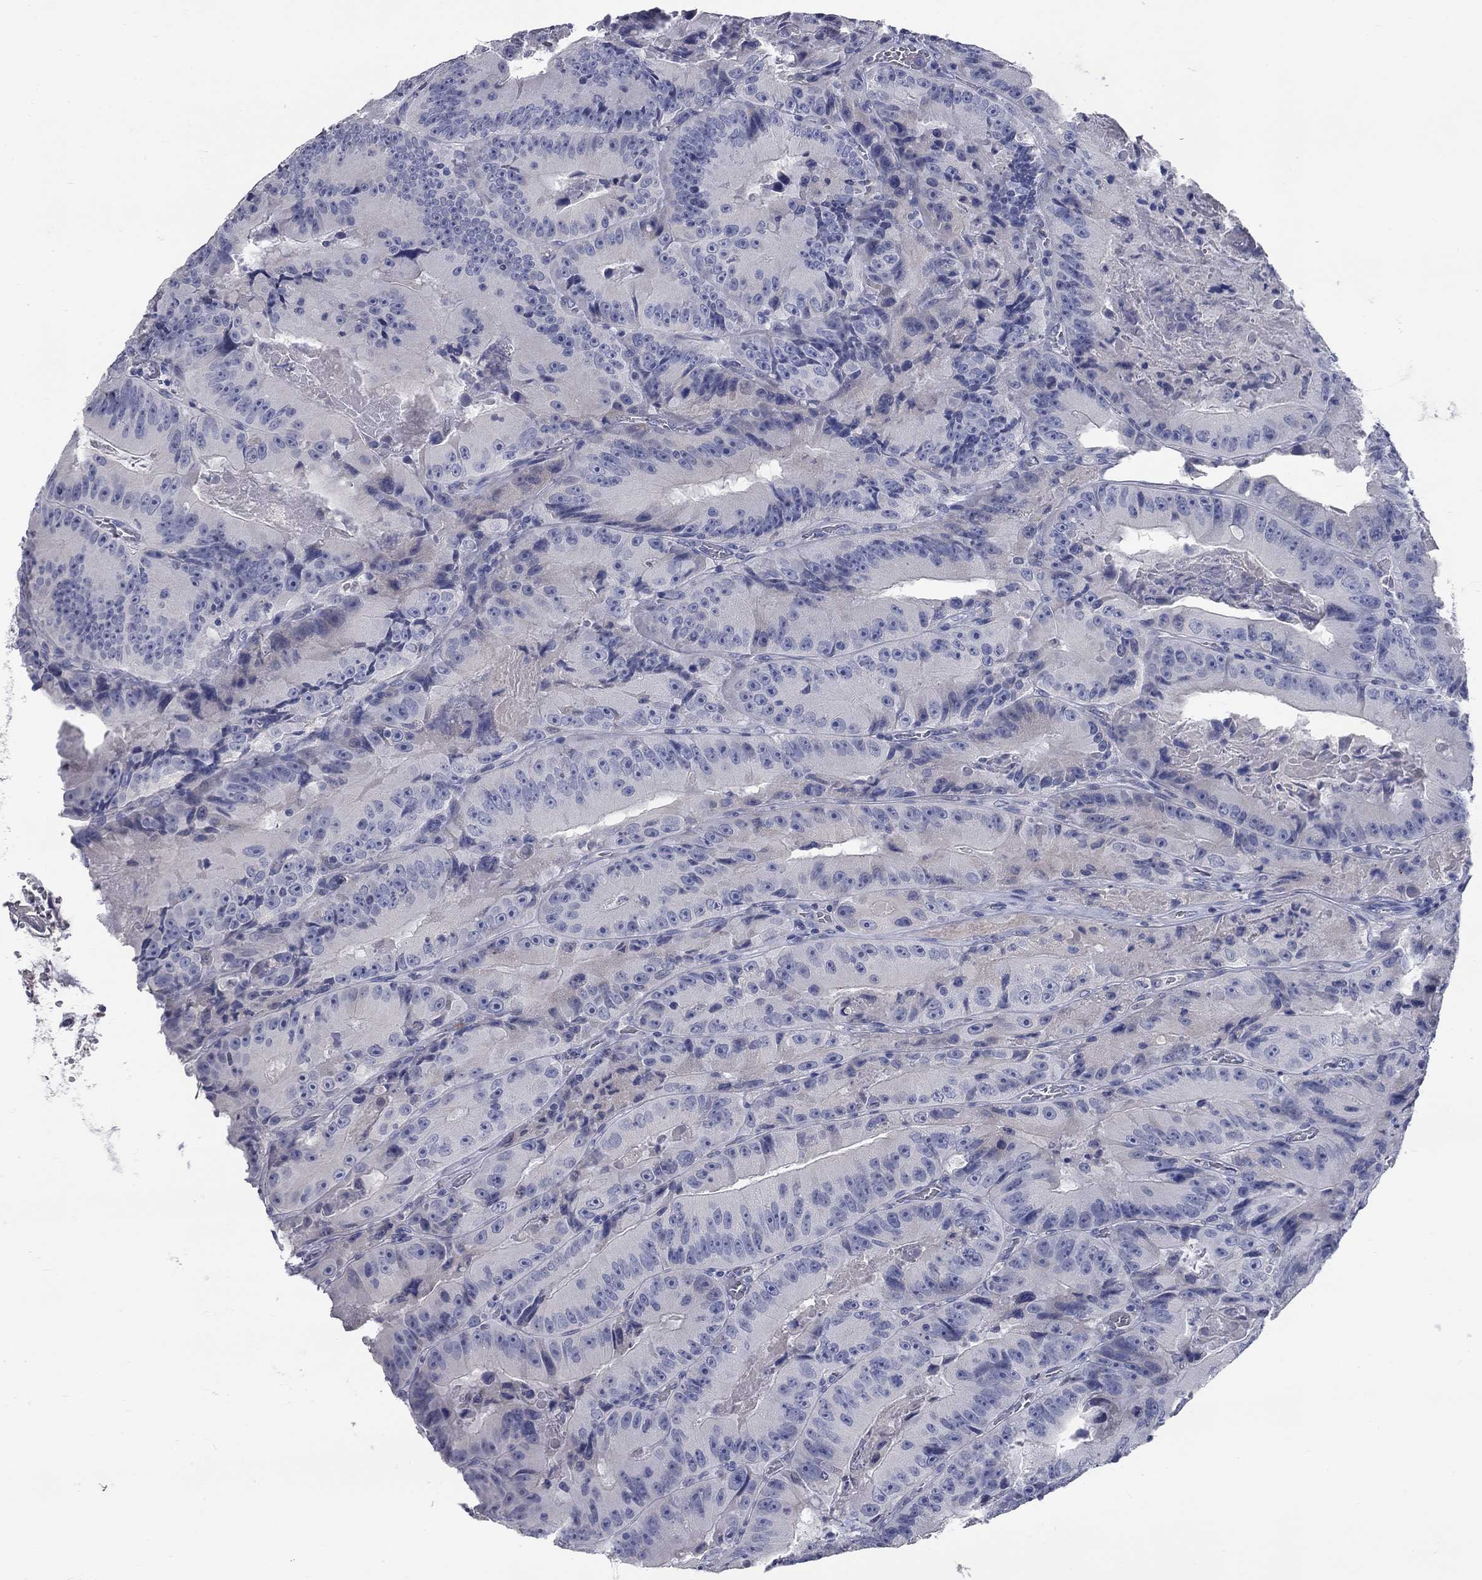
{"staining": {"intensity": "negative", "quantity": "none", "location": "none"}, "tissue": "colorectal cancer", "cell_type": "Tumor cells", "image_type": "cancer", "snomed": [{"axis": "morphology", "description": "Adenocarcinoma, NOS"}, {"axis": "topography", "description": "Colon"}], "caption": "Immunohistochemistry micrograph of neoplastic tissue: human colorectal adenocarcinoma stained with DAB reveals no significant protein staining in tumor cells.", "gene": "SYT12", "patient": {"sex": "female", "age": 86}}